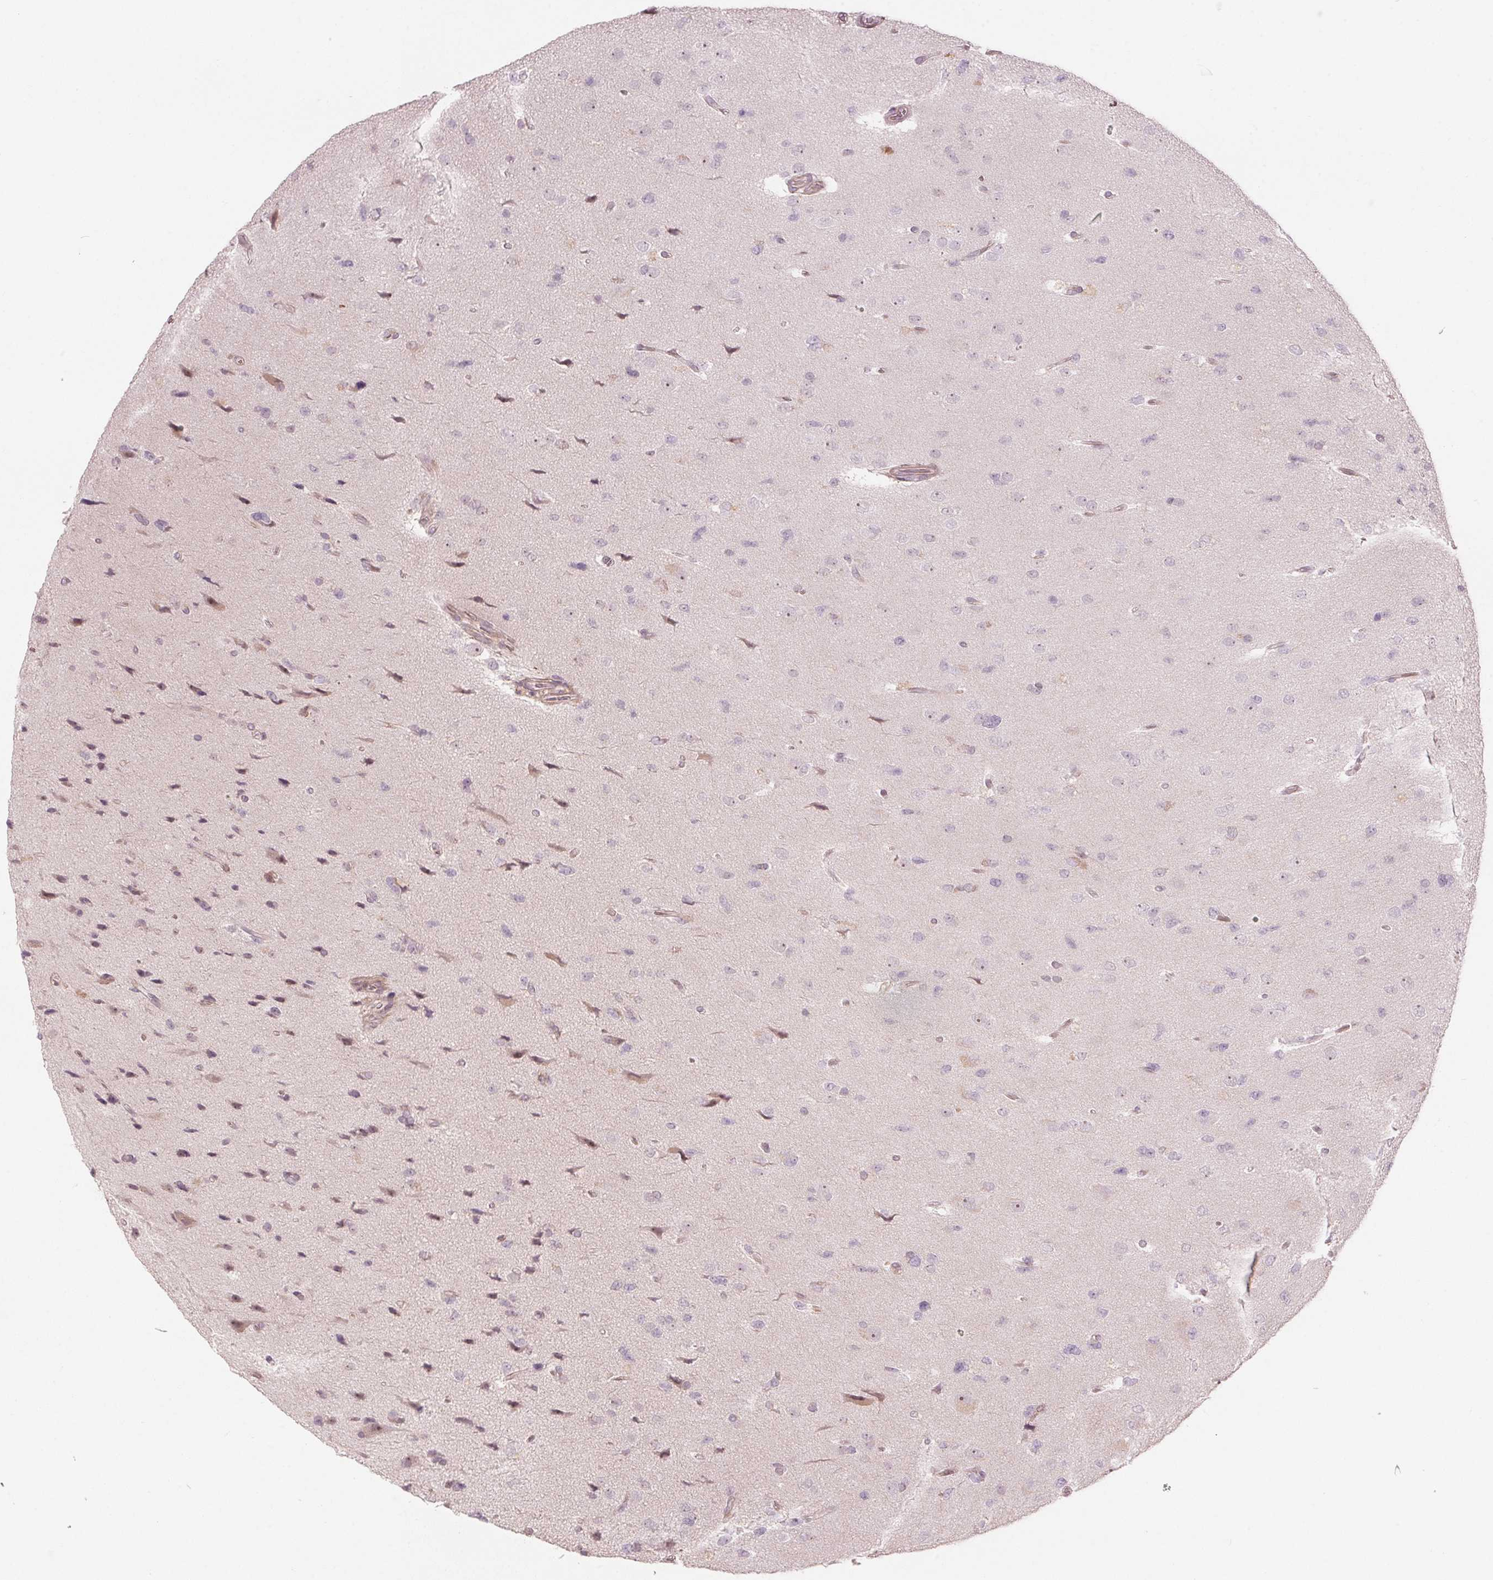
{"staining": {"intensity": "negative", "quantity": "none", "location": "none"}, "tissue": "glioma", "cell_type": "Tumor cells", "image_type": "cancer", "snomed": [{"axis": "morphology", "description": "Glioma, malignant, Low grade"}, {"axis": "topography", "description": "Brain"}], "caption": "Photomicrograph shows no significant protein positivity in tumor cells of glioma.", "gene": "TMED6", "patient": {"sex": "female", "age": 55}}